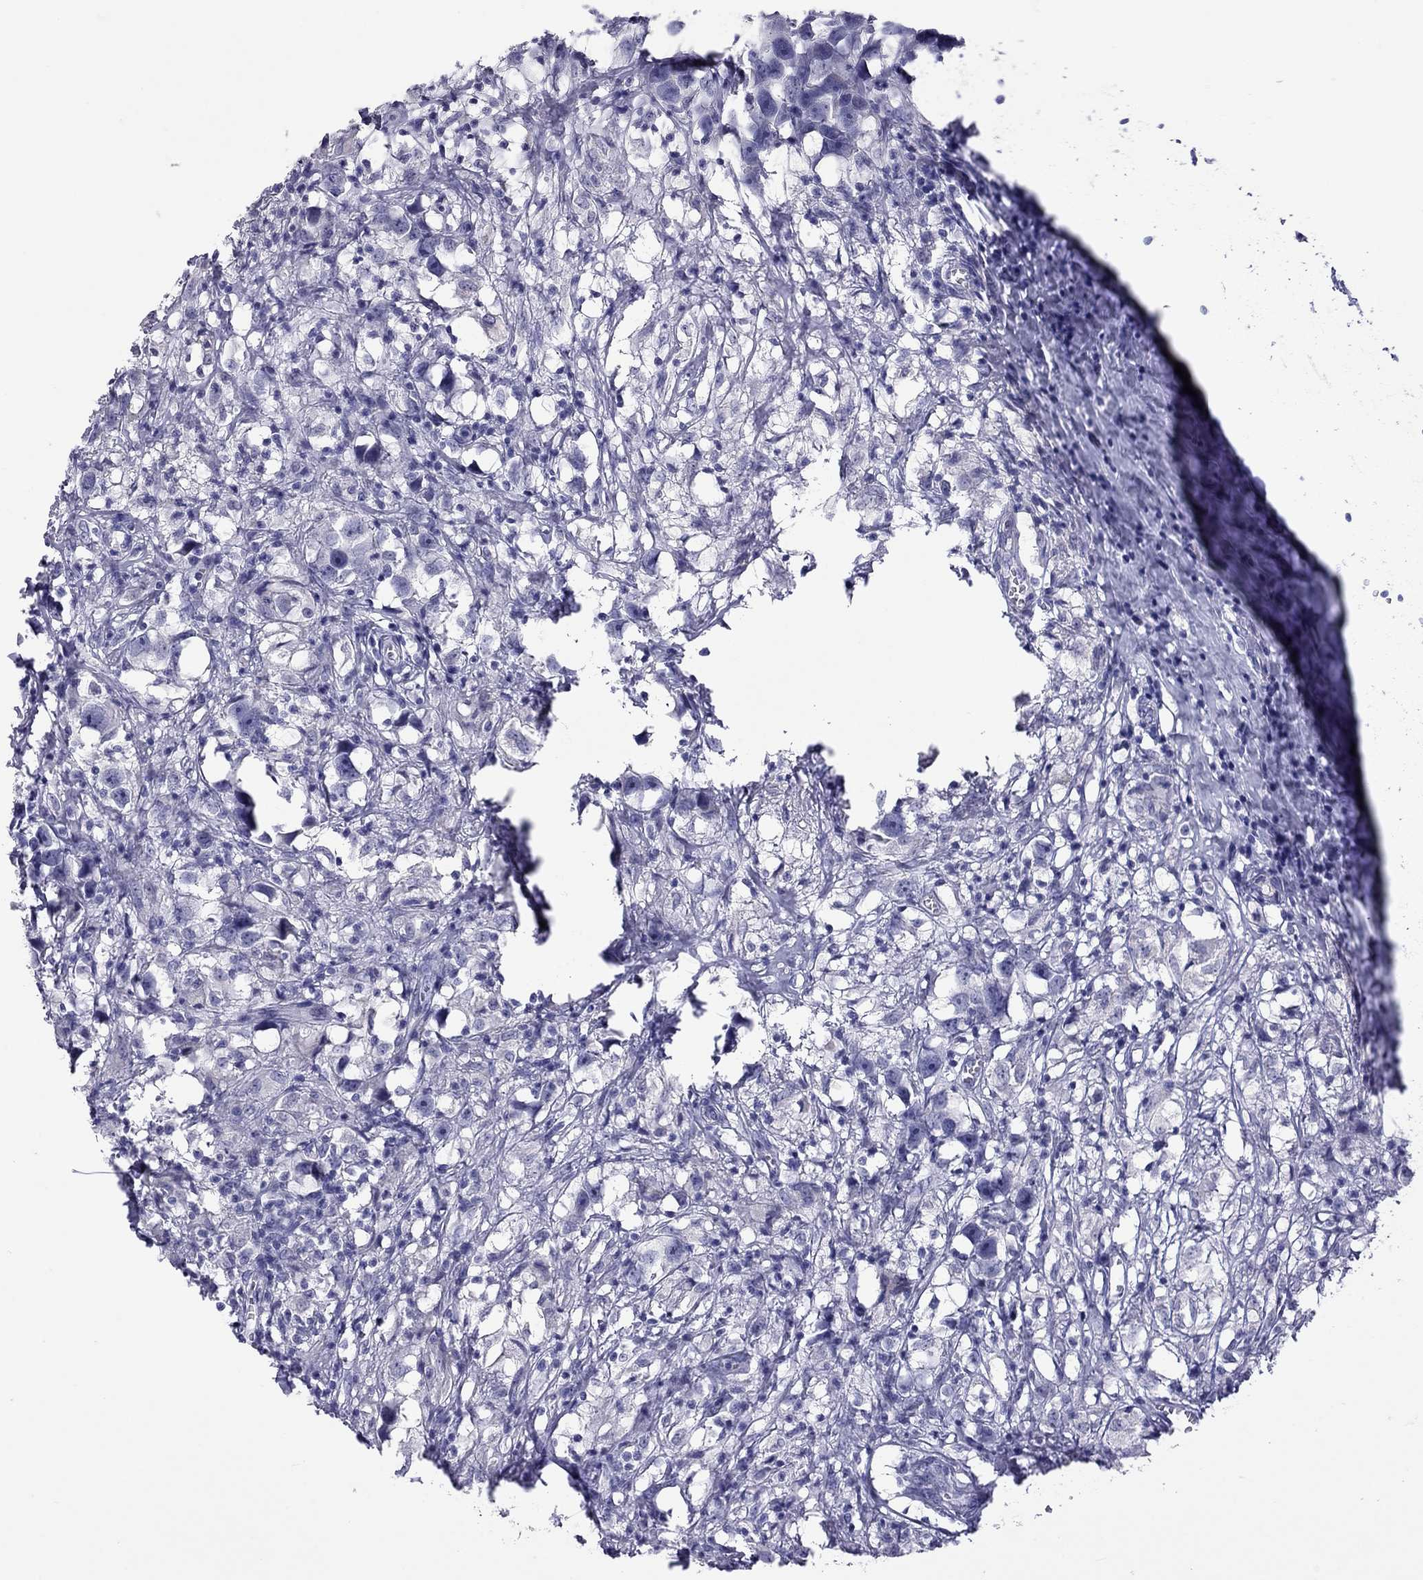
{"staining": {"intensity": "negative", "quantity": "none", "location": "none"}, "tissue": "testis cancer", "cell_type": "Tumor cells", "image_type": "cancer", "snomed": [{"axis": "morphology", "description": "Seminoma, NOS"}, {"axis": "topography", "description": "Testis"}], "caption": "Micrograph shows no significant protein positivity in tumor cells of testis cancer. (DAB immunohistochemistry (IHC) visualized using brightfield microscopy, high magnification).", "gene": "MUC16", "patient": {"sex": "male", "age": 49}}